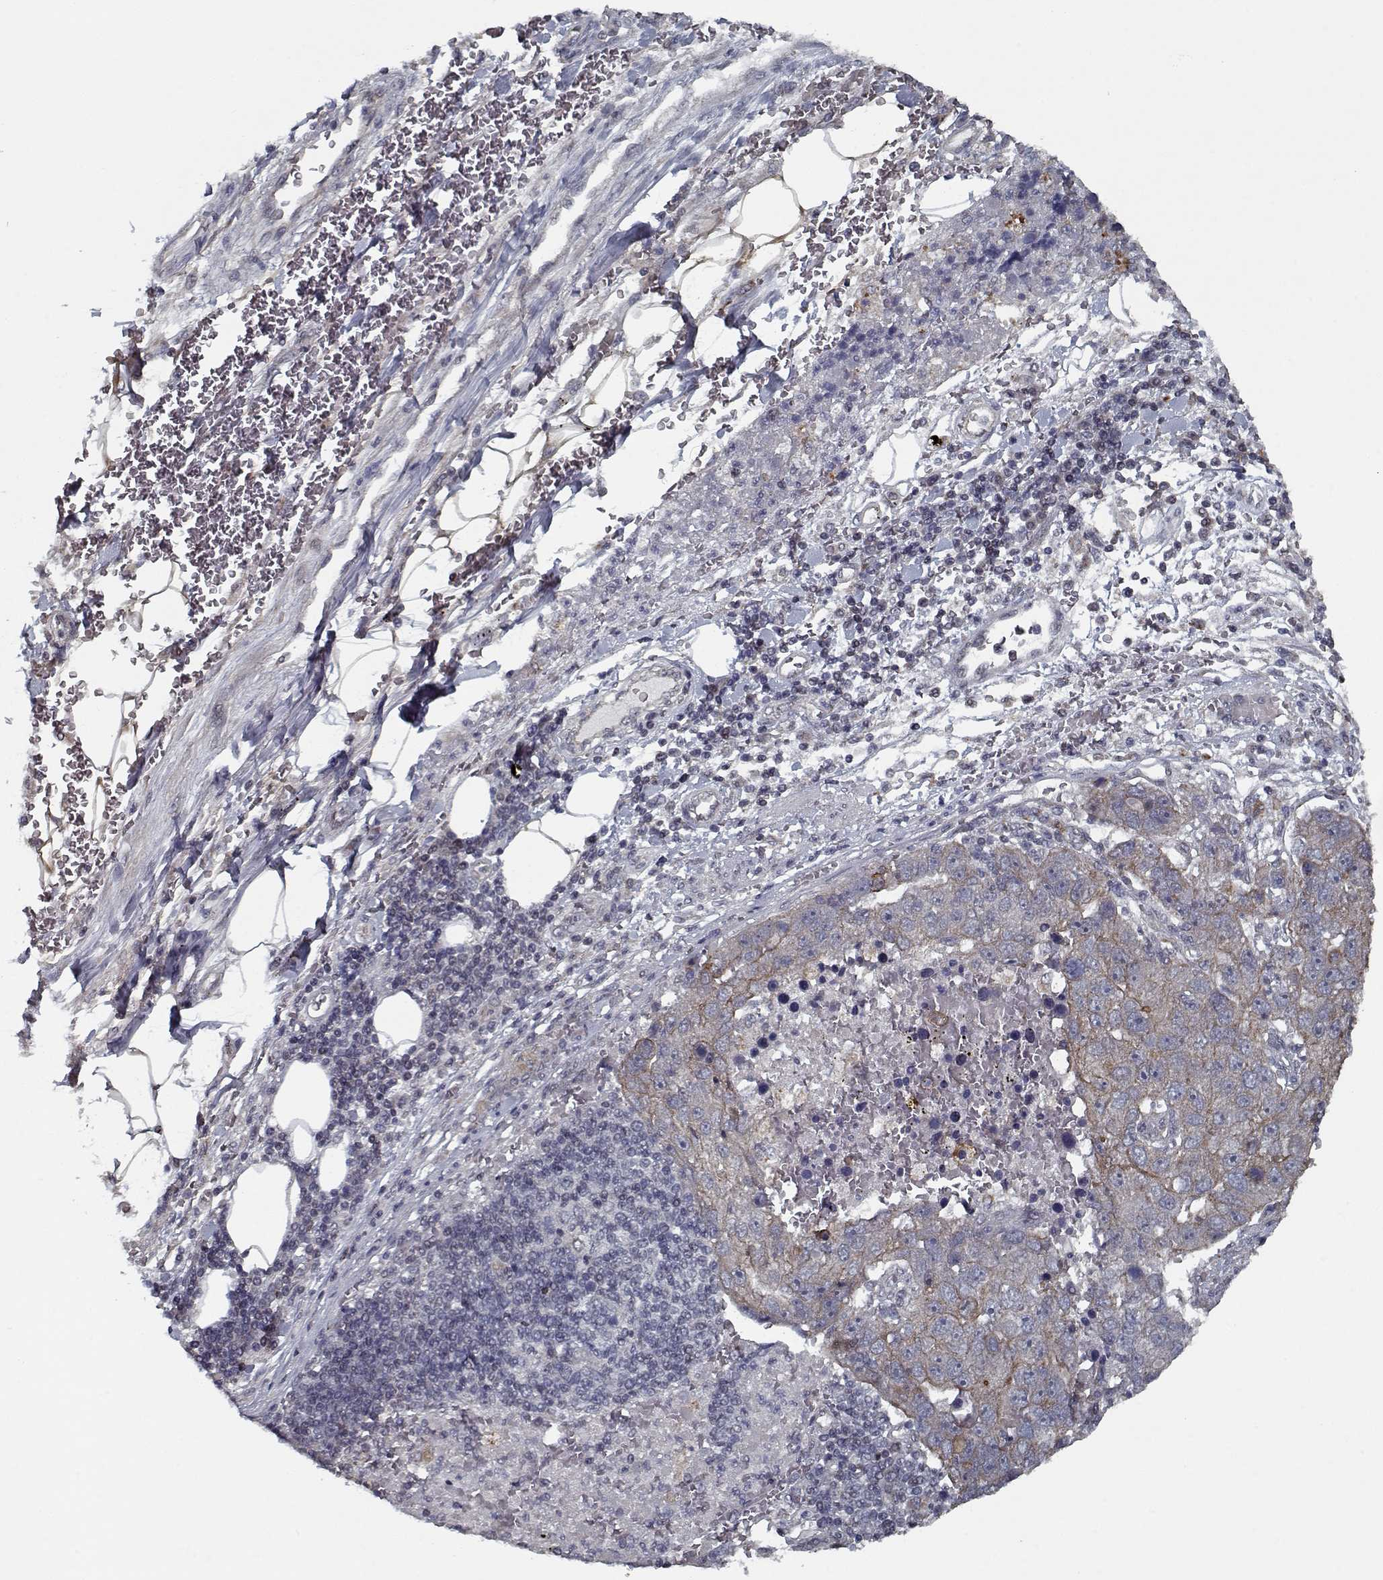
{"staining": {"intensity": "moderate", "quantity": "<25%", "location": "cytoplasmic/membranous"}, "tissue": "pancreatic cancer", "cell_type": "Tumor cells", "image_type": "cancer", "snomed": [{"axis": "morphology", "description": "Adenocarcinoma, NOS"}, {"axis": "topography", "description": "Pancreas"}], "caption": "Approximately <25% of tumor cells in human pancreatic cancer demonstrate moderate cytoplasmic/membranous protein positivity as visualized by brown immunohistochemical staining.", "gene": "NLK", "patient": {"sex": "female", "age": 61}}